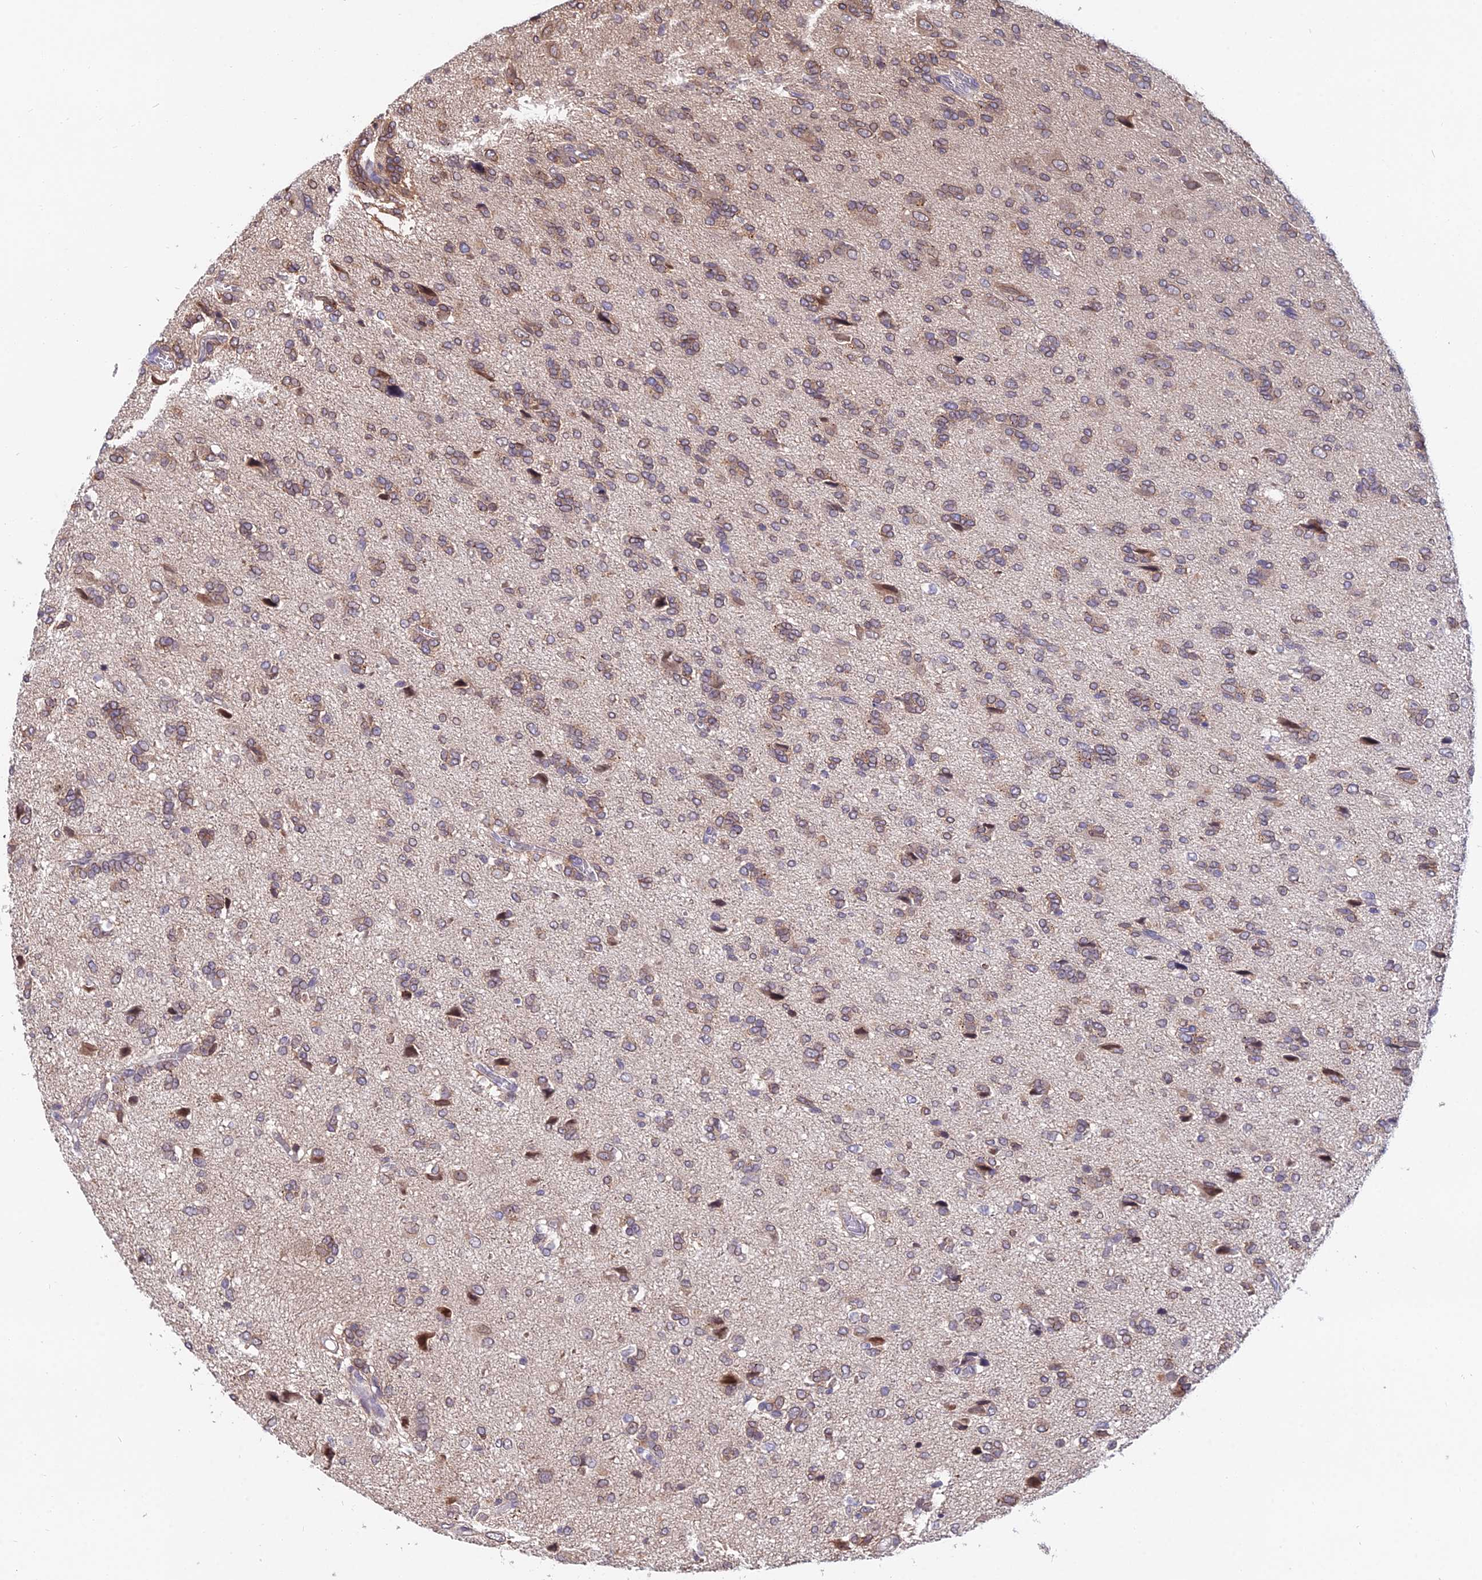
{"staining": {"intensity": "weak", "quantity": "<25%", "location": "cytoplasmic/membranous"}, "tissue": "glioma", "cell_type": "Tumor cells", "image_type": "cancer", "snomed": [{"axis": "morphology", "description": "Glioma, malignant, High grade"}, {"axis": "topography", "description": "Brain"}], "caption": "Protein analysis of high-grade glioma (malignant) reveals no significant staining in tumor cells. The staining is performed using DAB (3,3'-diaminobenzidine) brown chromogen with nuclei counter-stained in using hematoxylin.", "gene": "INPP4A", "patient": {"sex": "female", "age": 59}}